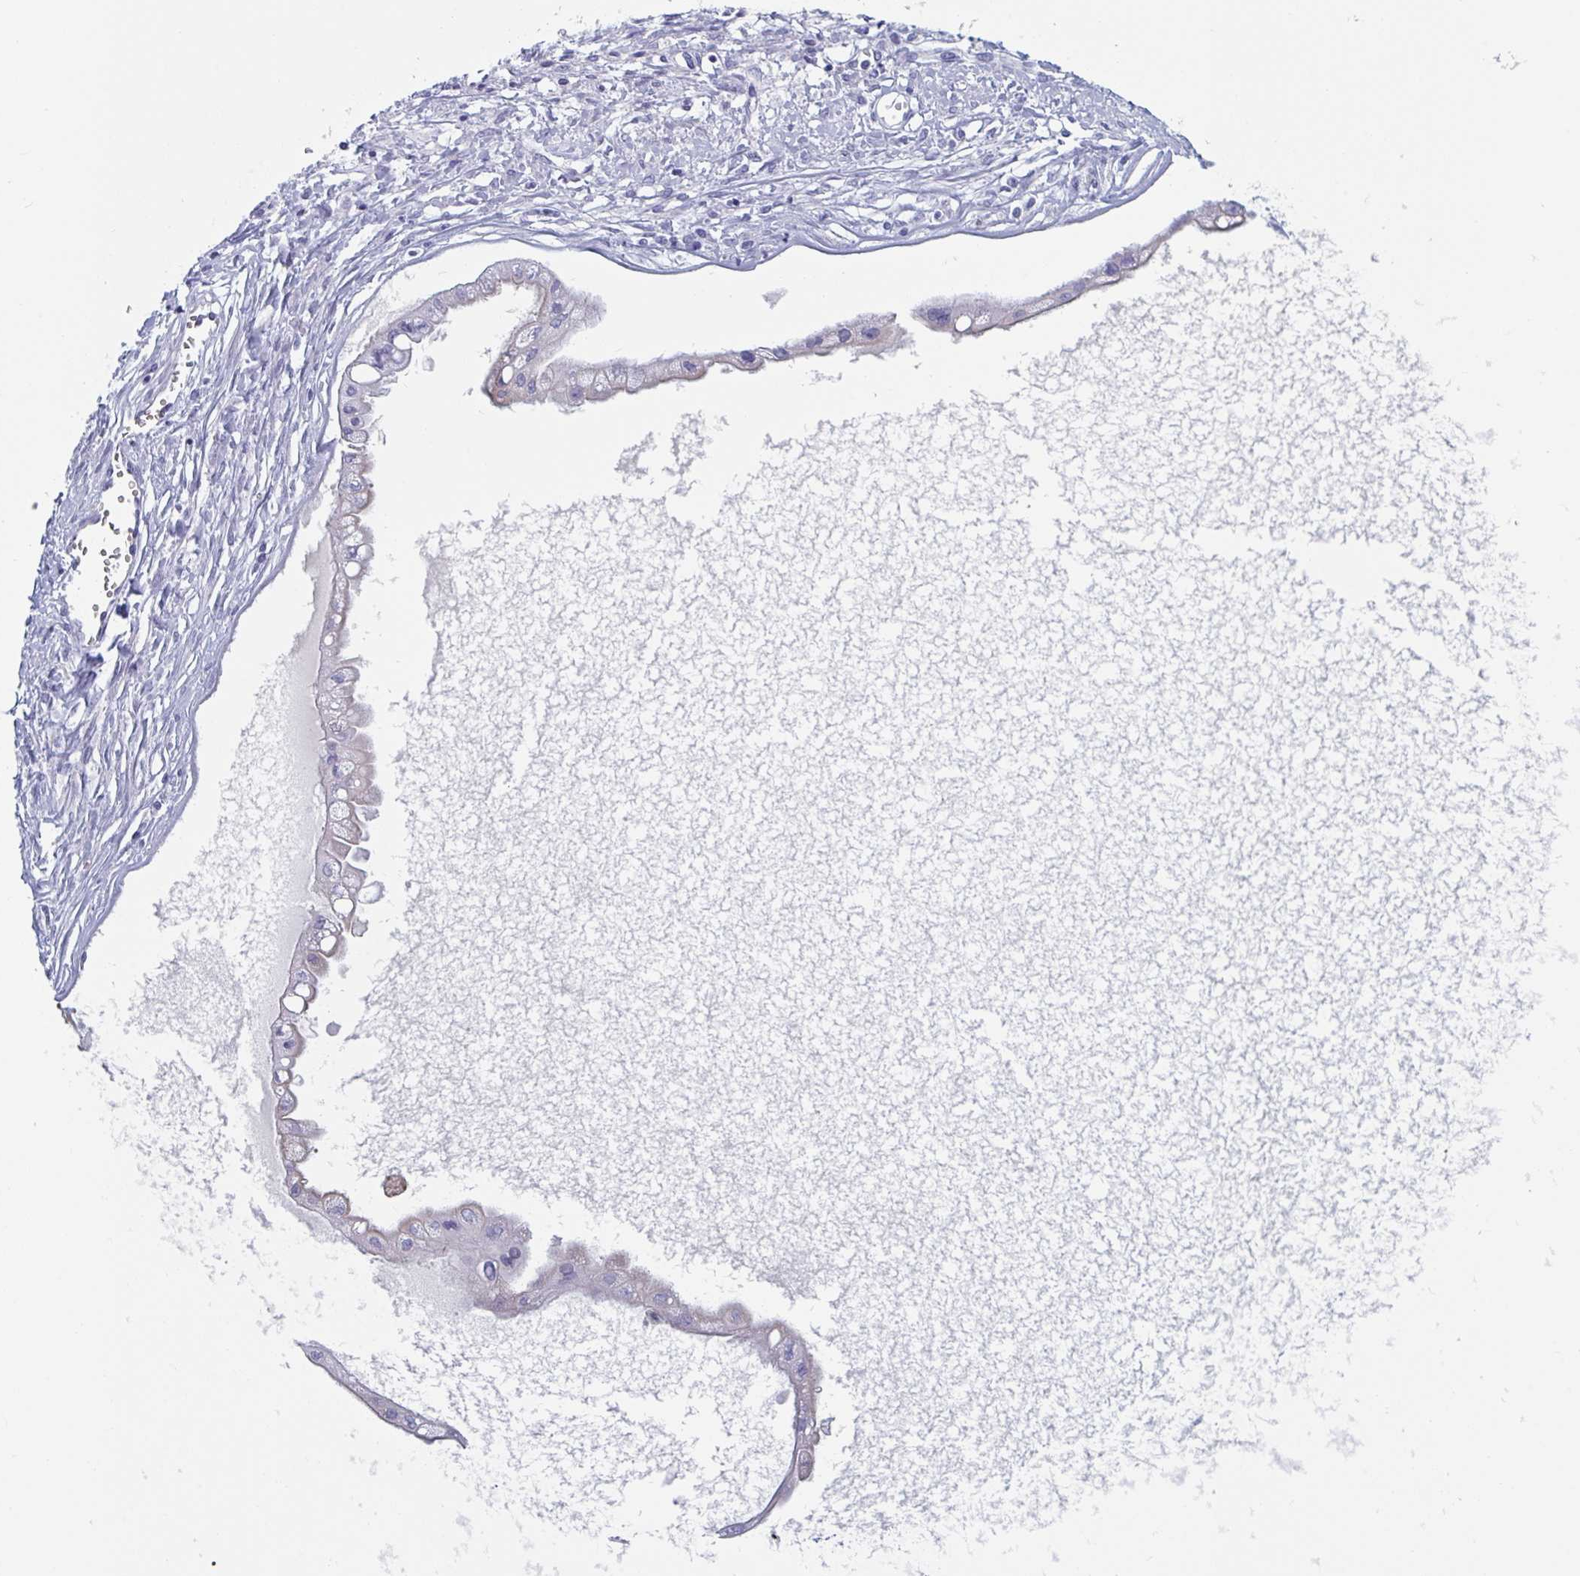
{"staining": {"intensity": "negative", "quantity": "none", "location": "none"}, "tissue": "ovarian cancer", "cell_type": "Tumor cells", "image_type": "cancer", "snomed": [{"axis": "morphology", "description": "Cystadenocarcinoma, mucinous, NOS"}, {"axis": "topography", "description": "Ovary"}], "caption": "Mucinous cystadenocarcinoma (ovarian) was stained to show a protein in brown. There is no significant positivity in tumor cells. Nuclei are stained in blue.", "gene": "NT5C3B", "patient": {"sex": "female", "age": 34}}